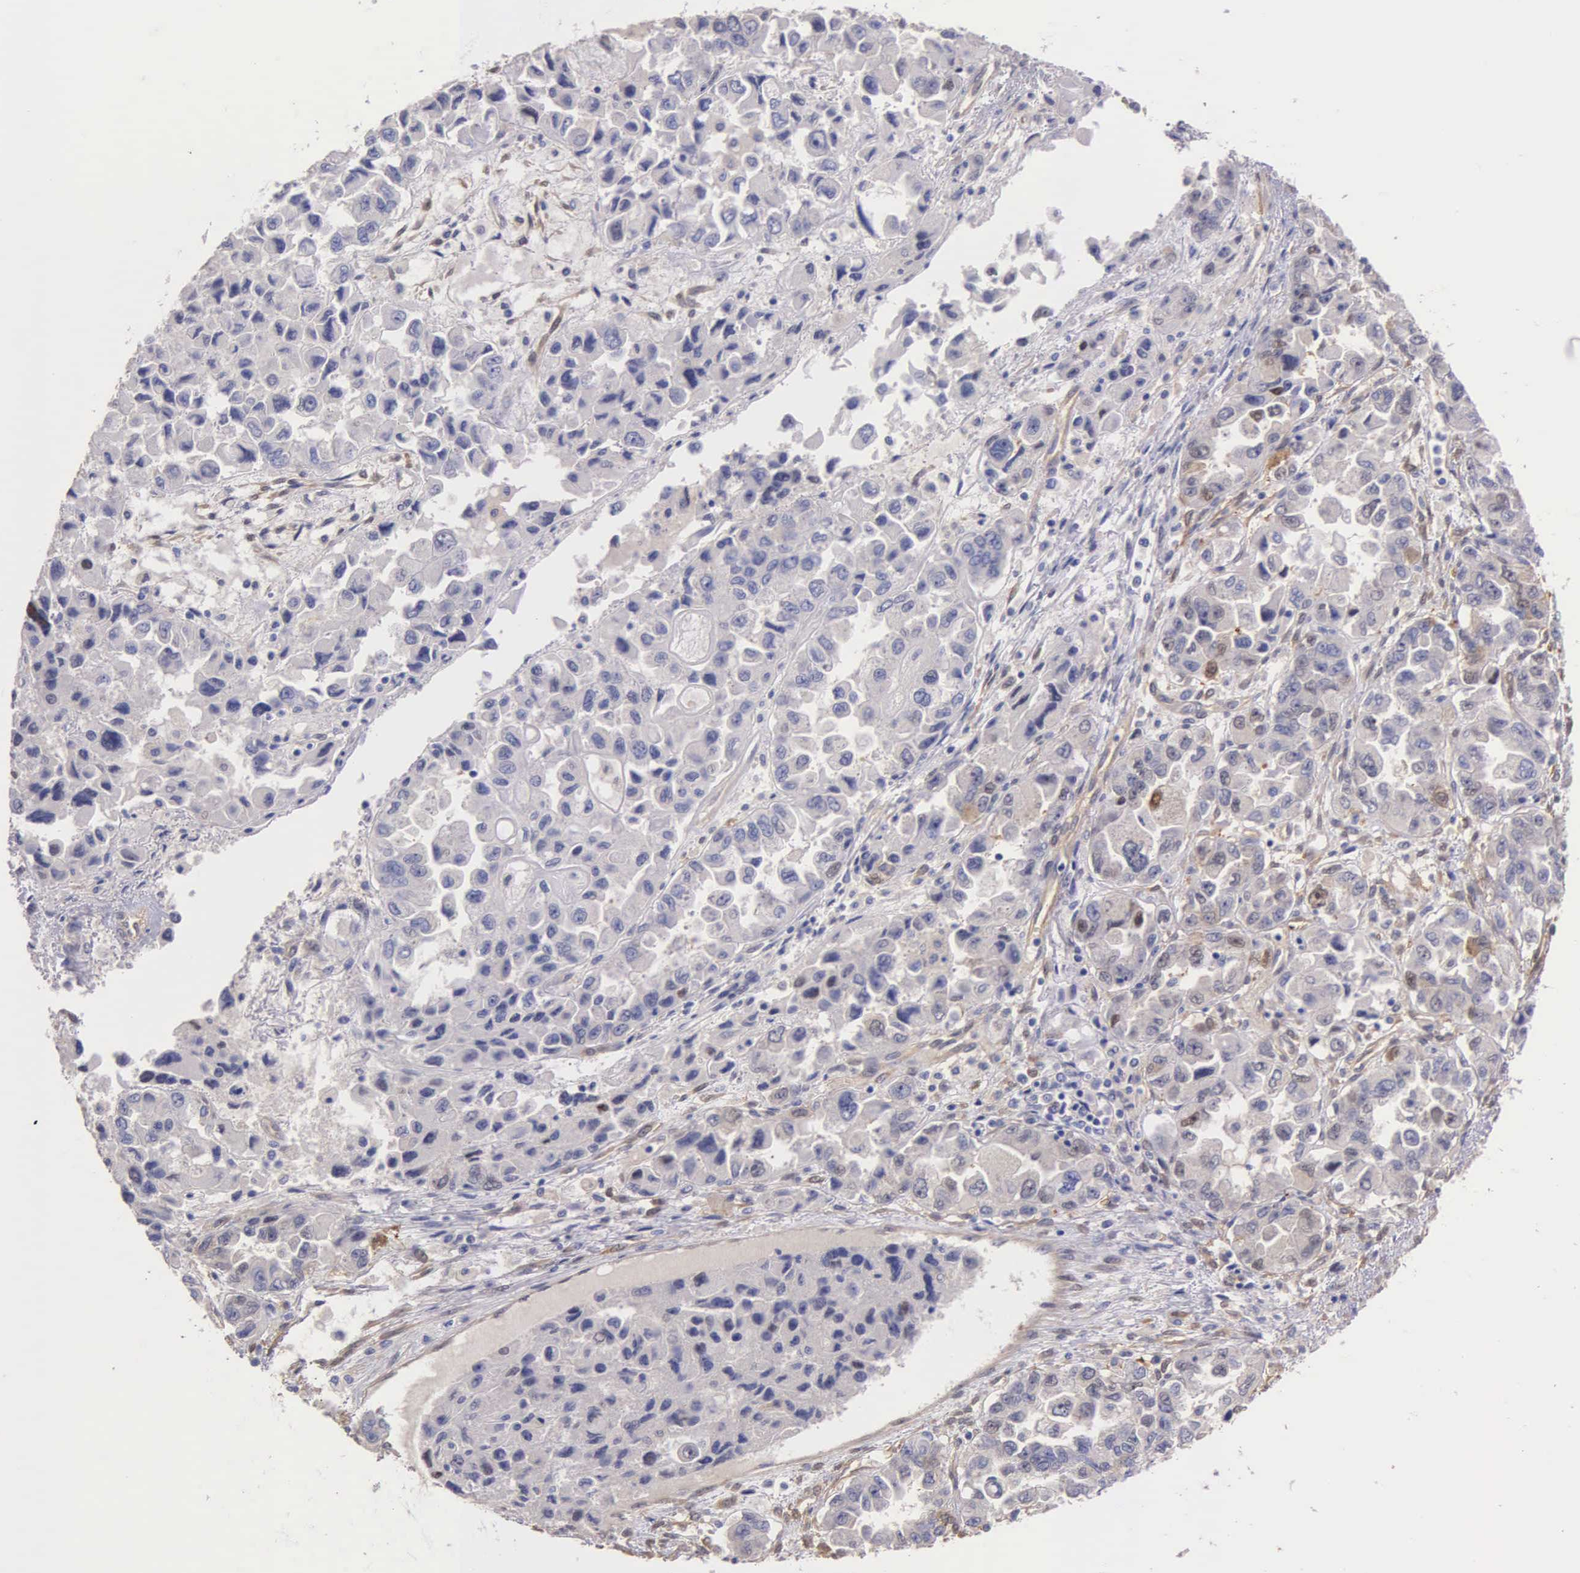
{"staining": {"intensity": "negative", "quantity": "none", "location": "none"}, "tissue": "ovarian cancer", "cell_type": "Tumor cells", "image_type": "cancer", "snomed": [{"axis": "morphology", "description": "Cystadenocarcinoma, serous, NOS"}, {"axis": "topography", "description": "Ovary"}], "caption": "Immunohistochemical staining of human ovarian cancer (serous cystadenocarcinoma) demonstrates no significant staining in tumor cells.", "gene": "GSTT2", "patient": {"sex": "female", "age": 84}}